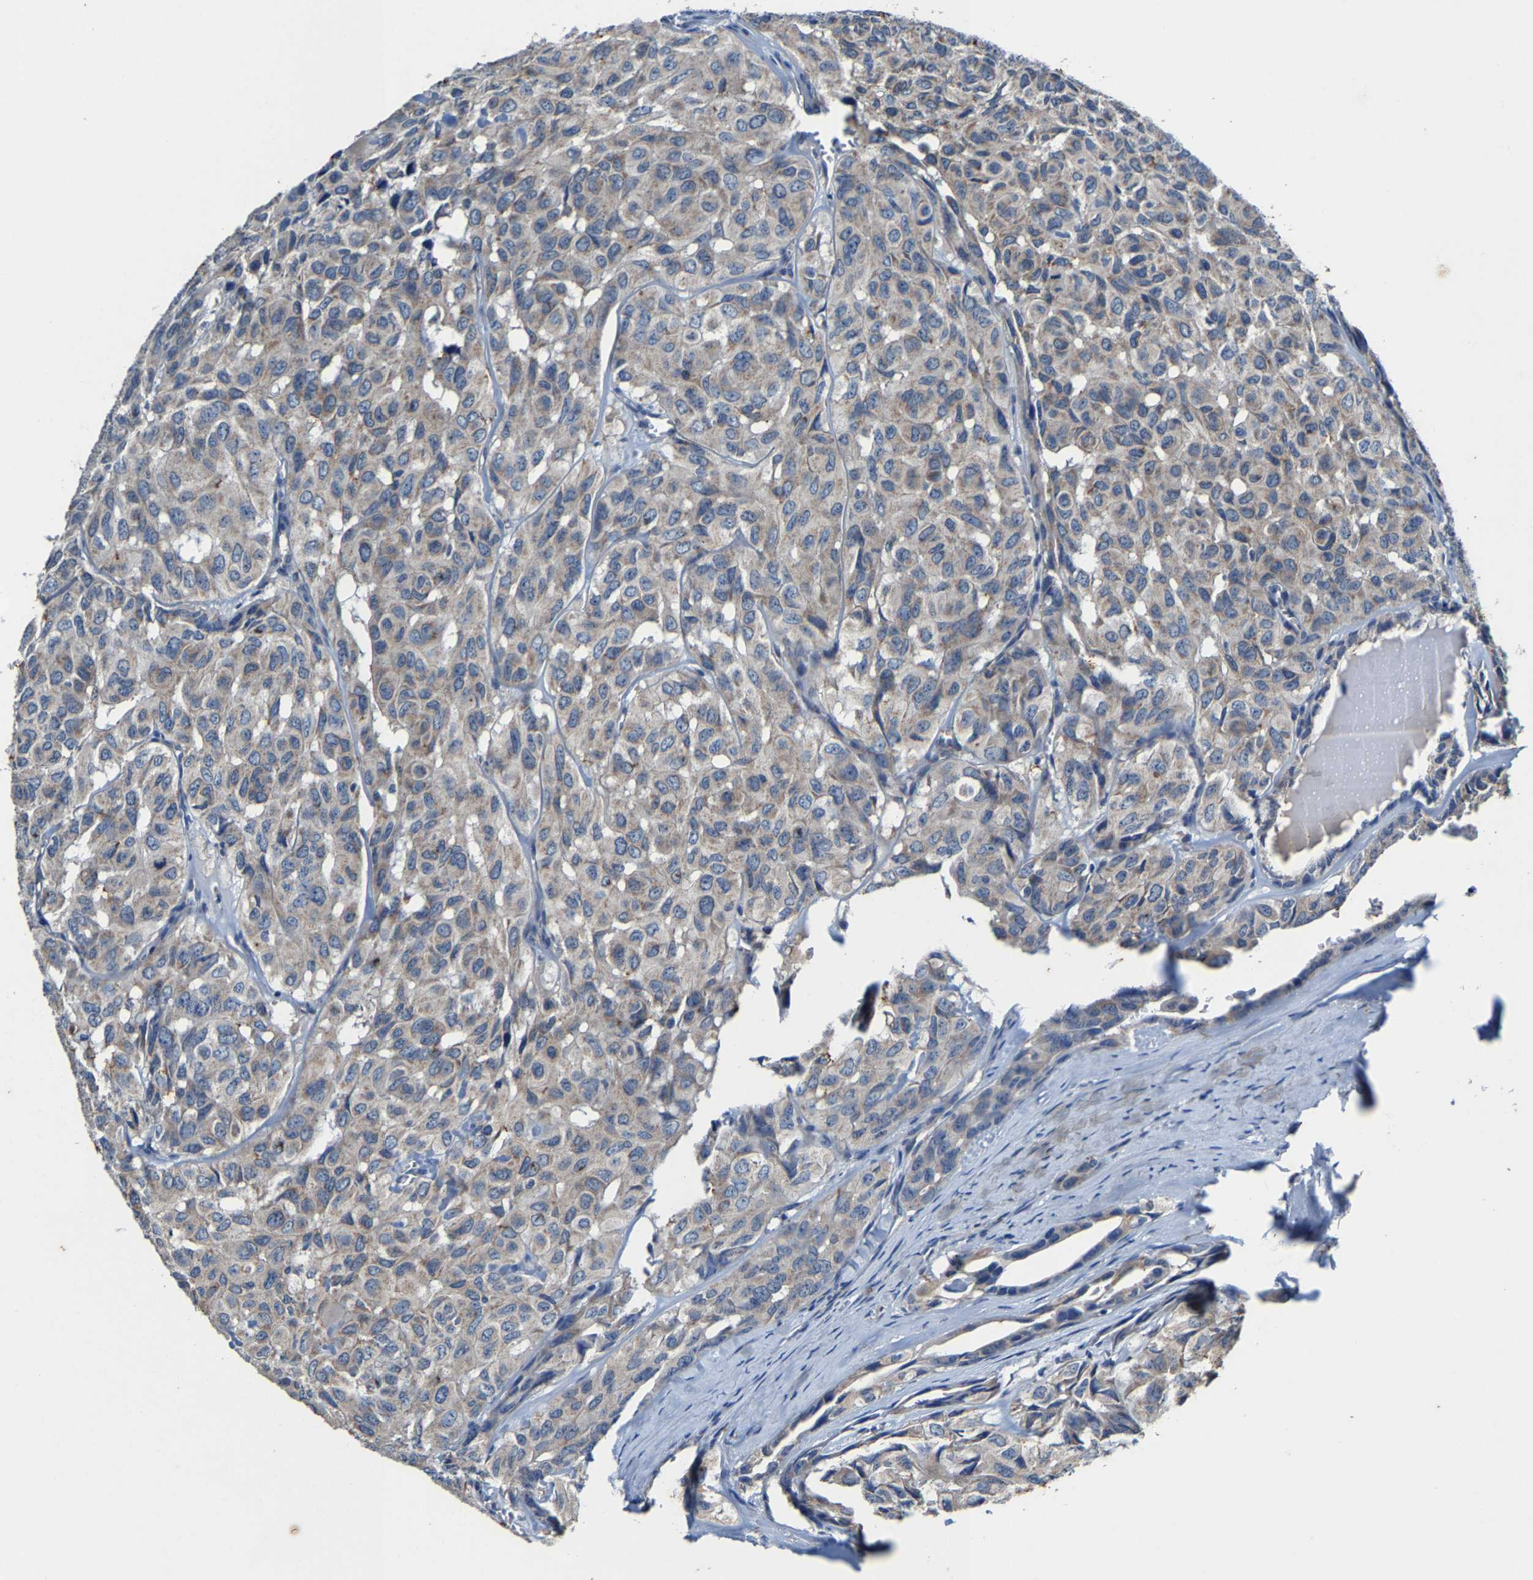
{"staining": {"intensity": "weak", "quantity": "<25%", "location": "cytoplasmic/membranous"}, "tissue": "head and neck cancer", "cell_type": "Tumor cells", "image_type": "cancer", "snomed": [{"axis": "morphology", "description": "Adenocarcinoma, NOS"}, {"axis": "topography", "description": "Salivary gland, NOS"}, {"axis": "topography", "description": "Head-Neck"}], "caption": "DAB (3,3'-diaminobenzidine) immunohistochemical staining of human head and neck cancer (adenocarcinoma) displays no significant expression in tumor cells. (DAB (3,3'-diaminobenzidine) immunohistochemistry (IHC), high magnification).", "gene": "SLC25A25", "patient": {"sex": "female", "age": 76}}